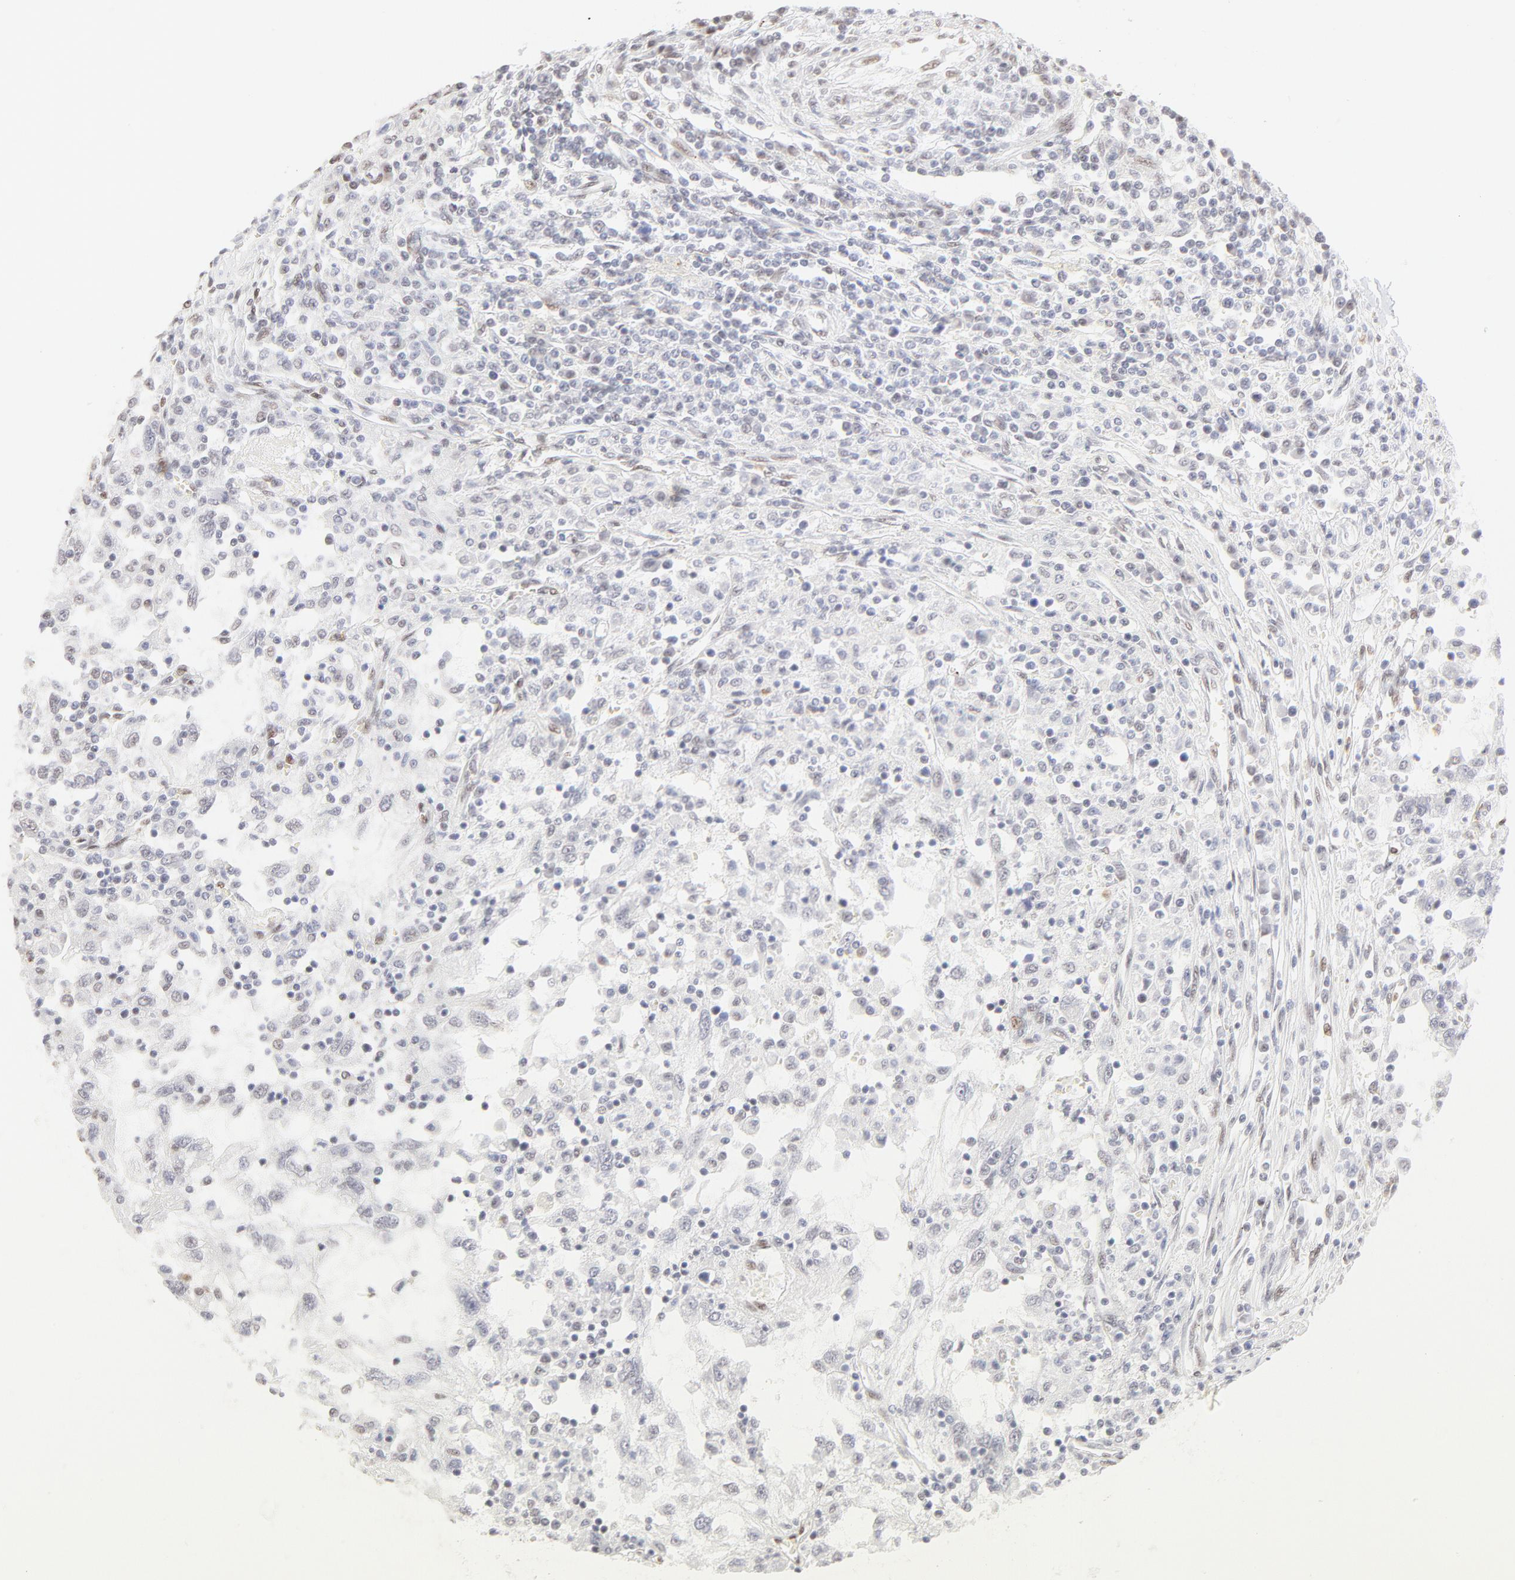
{"staining": {"intensity": "negative", "quantity": "none", "location": "none"}, "tissue": "renal cancer", "cell_type": "Tumor cells", "image_type": "cancer", "snomed": [{"axis": "morphology", "description": "Normal tissue, NOS"}, {"axis": "morphology", "description": "Adenocarcinoma, NOS"}, {"axis": "topography", "description": "Kidney"}], "caption": "The histopathology image reveals no significant staining in tumor cells of renal cancer (adenocarcinoma).", "gene": "PBX1", "patient": {"sex": "male", "age": 71}}